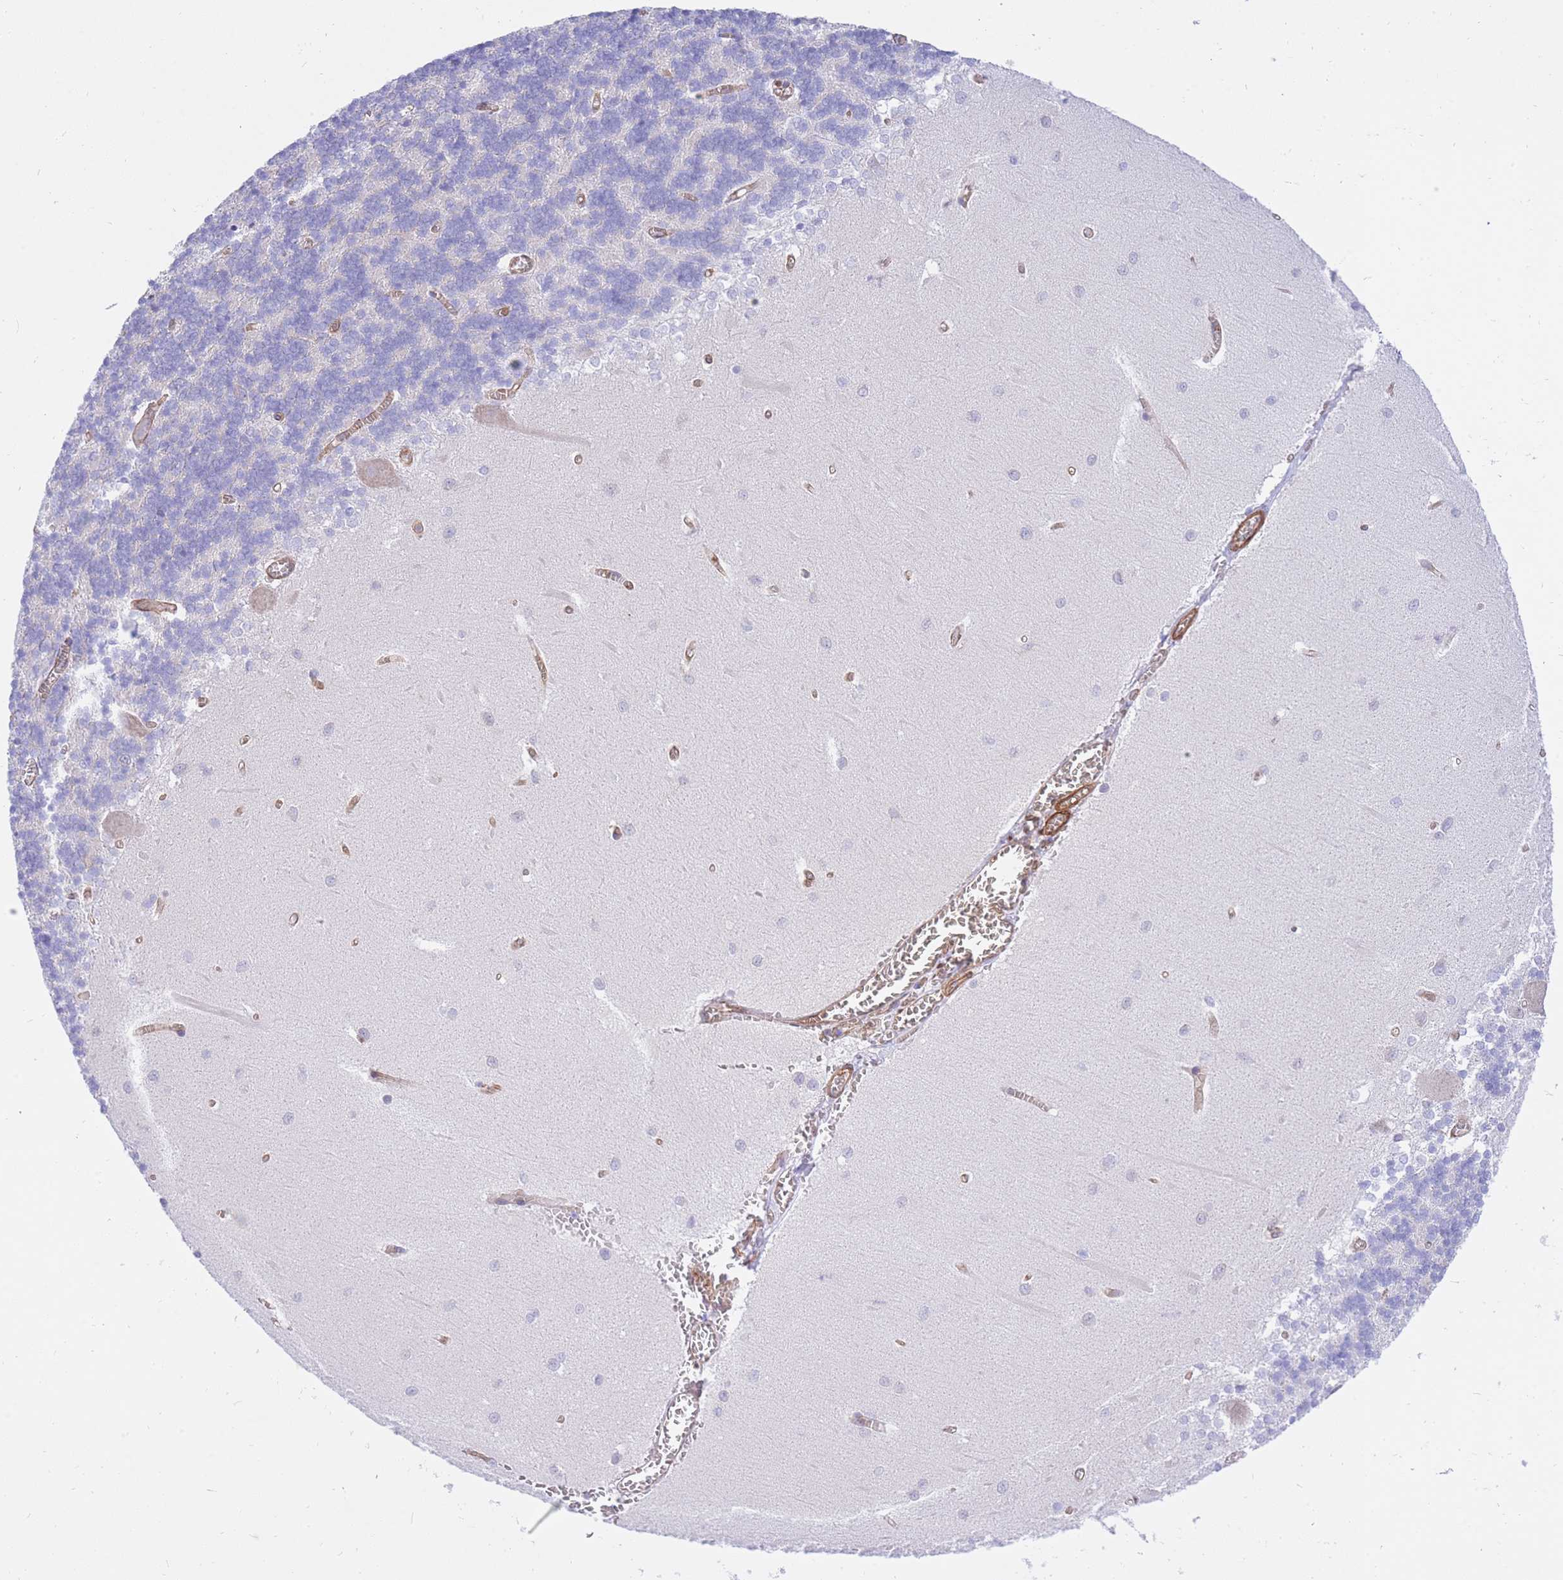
{"staining": {"intensity": "negative", "quantity": "none", "location": "none"}, "tissue": "cerebellum", "cell_type": "Cells in granular layer", "image_type": "normal", "snomed": [{"axis": "morphology", "description": "Normal tissue, NOS"}, {"axis": "topography", "description": "Cerebellum"}], "caption": "The micrograph displays no staining of cells in granular layer in normal cerebellum.", "gene": "REM1", "patient": {"sex": "male", "age": 37}}